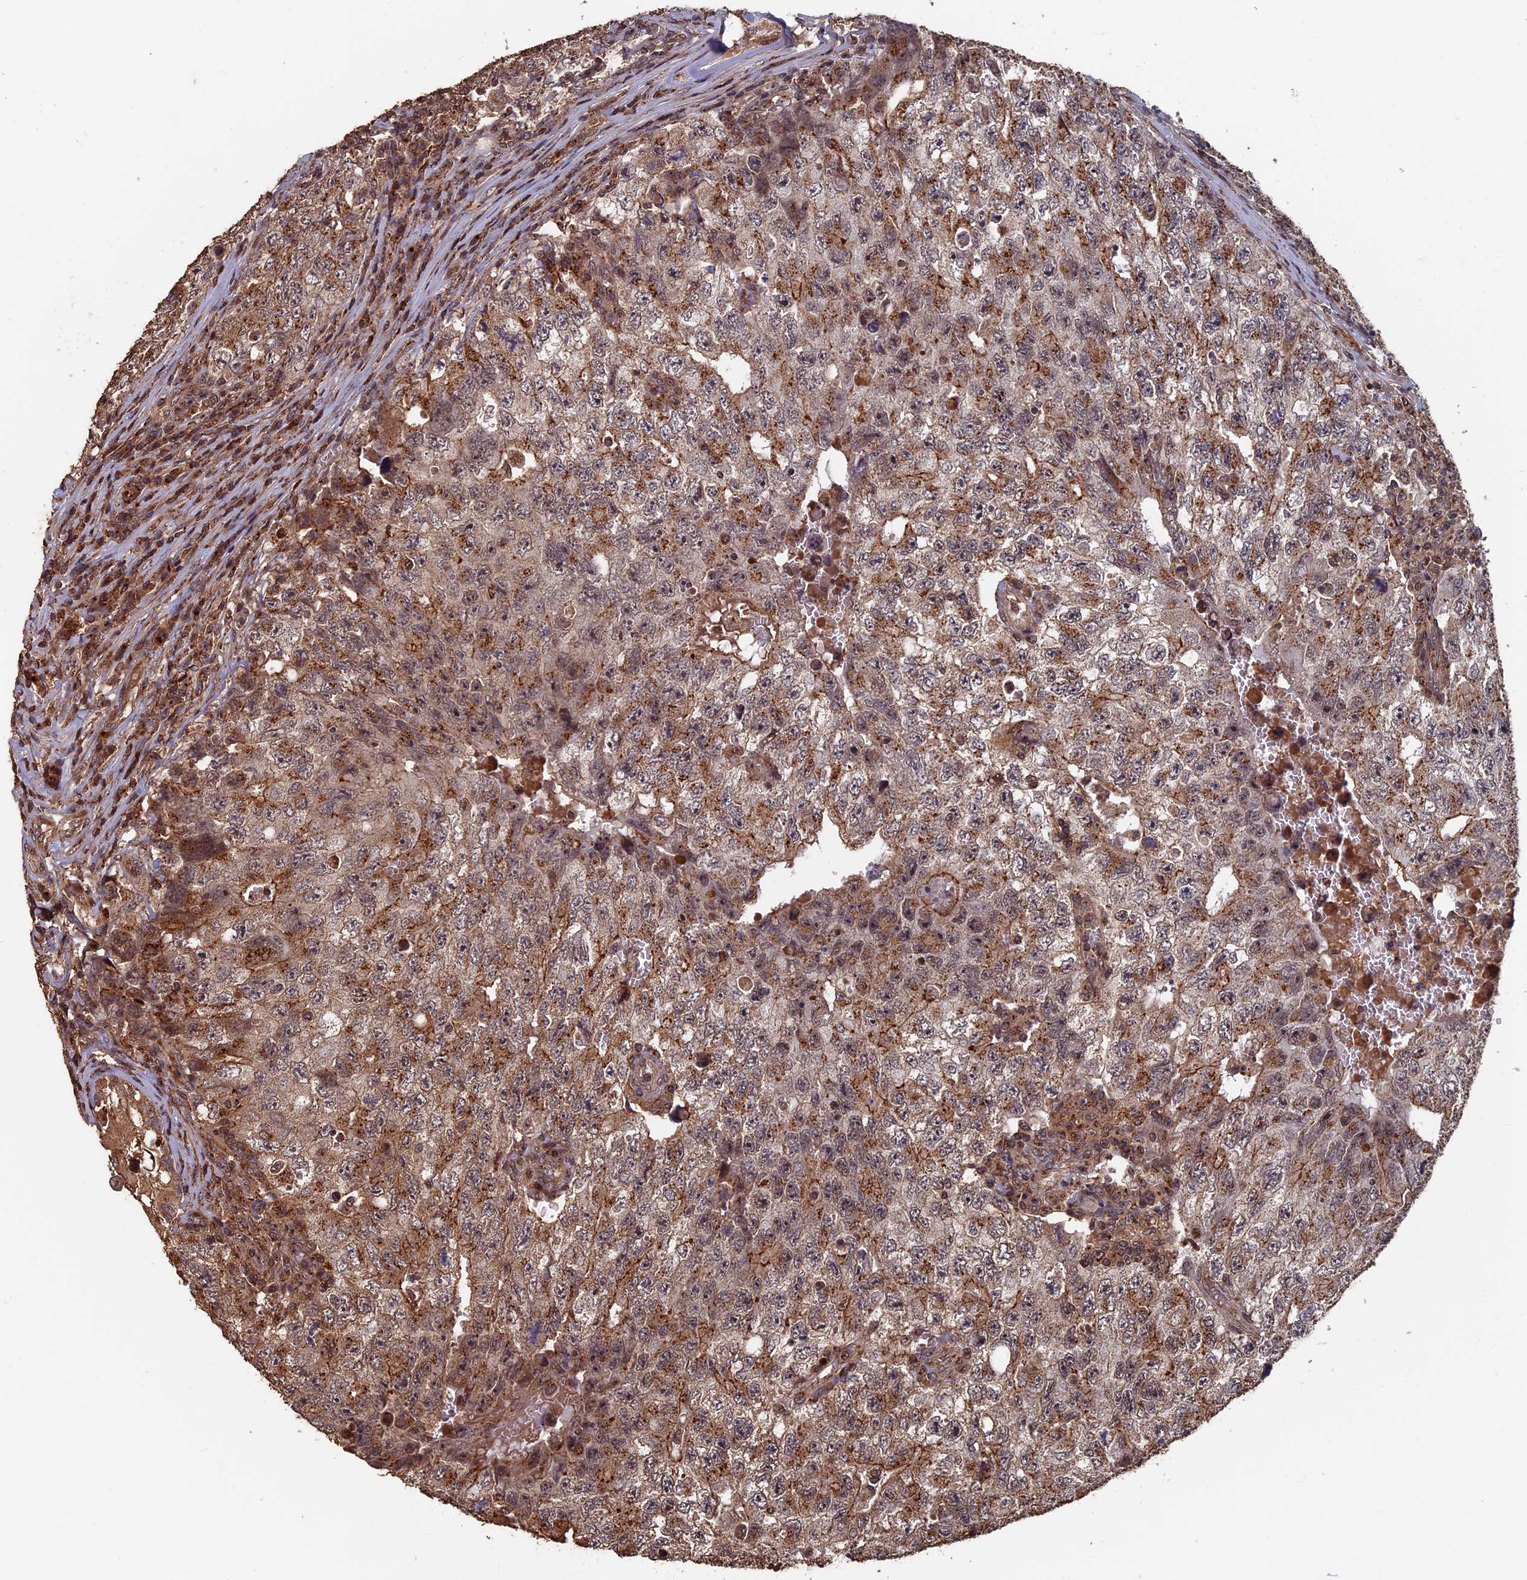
{"staining": {"intensity": "weak", "quantity": "<25%", "location": "cytoplasmic/membranous"}, "tissue": "testis cancer", "cell_type": "Tumor cells", "image_type": "cancer", "snomed": [{"axis": "morphology", "description": "Carcinoma, Embryonal, NOS"}, {"axis": "topography", "description": "Testis"}], "caption": "Histopathology image shows no protein staining in tumor cells of testis cancer tissue. (Immunohistochemistry, brightfield microscopy, high magnification).", "gene": "RASGRF1", "patient": {"sex": "male", "age": 17}}